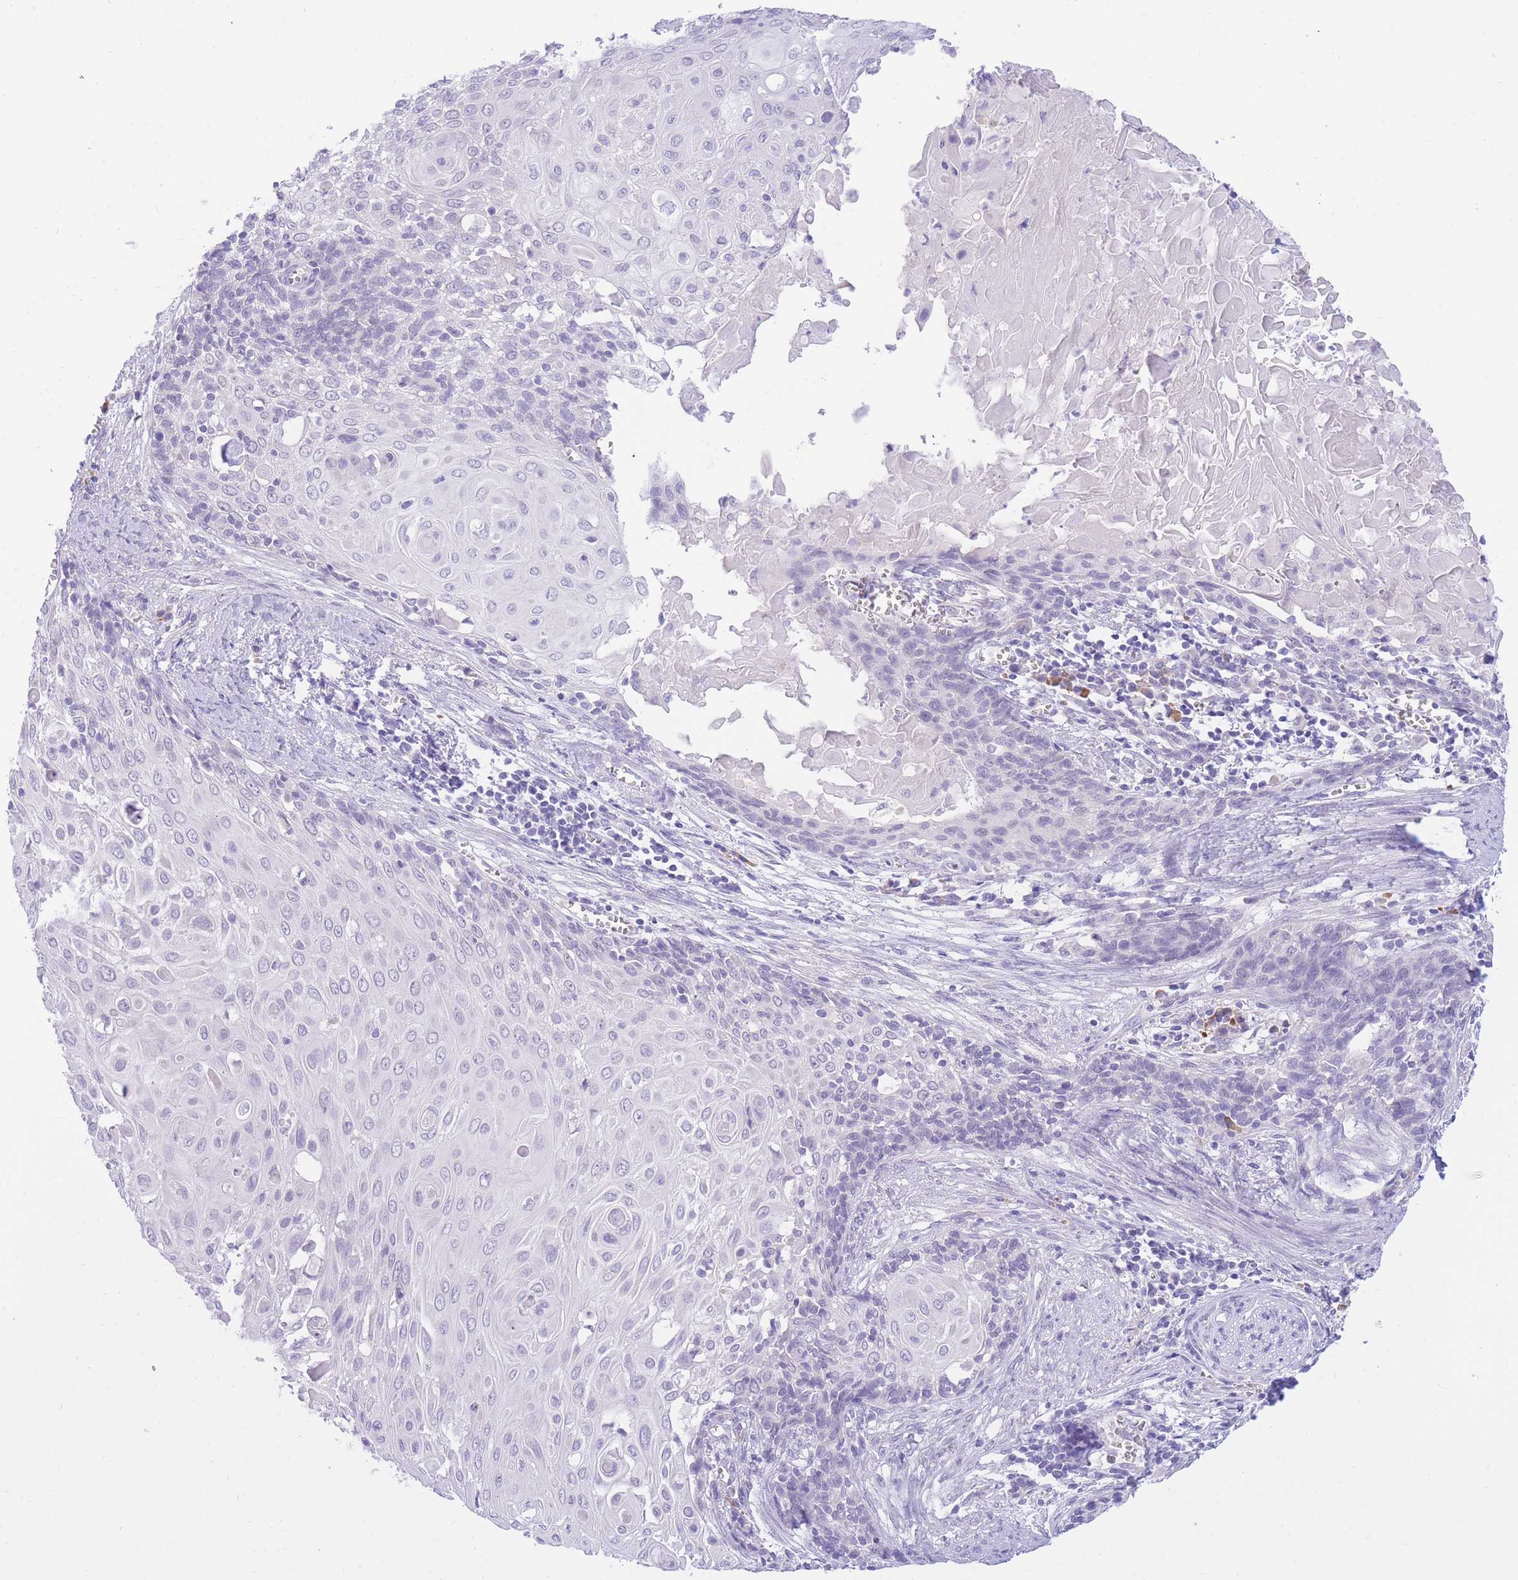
{"staining": {"intensity": "negative", "quantity": "none", "location": "none"}, "tissue": "cervical cancer", "cell_type": "Tumor cells", "image_type": "cancer", "snomed": [{"axis": "morphology", "description": "Squamous cell carcinoma, NOS"}, {"axis": "topography", "description": "Cervix"}], "caption": "Immunohistochemical staining of squamous cell carcinoma (cervical) reveals no significant positivity in tumor cells.", "gene": "SSUH2", "patient": {"sex": "female", "age": 39}}